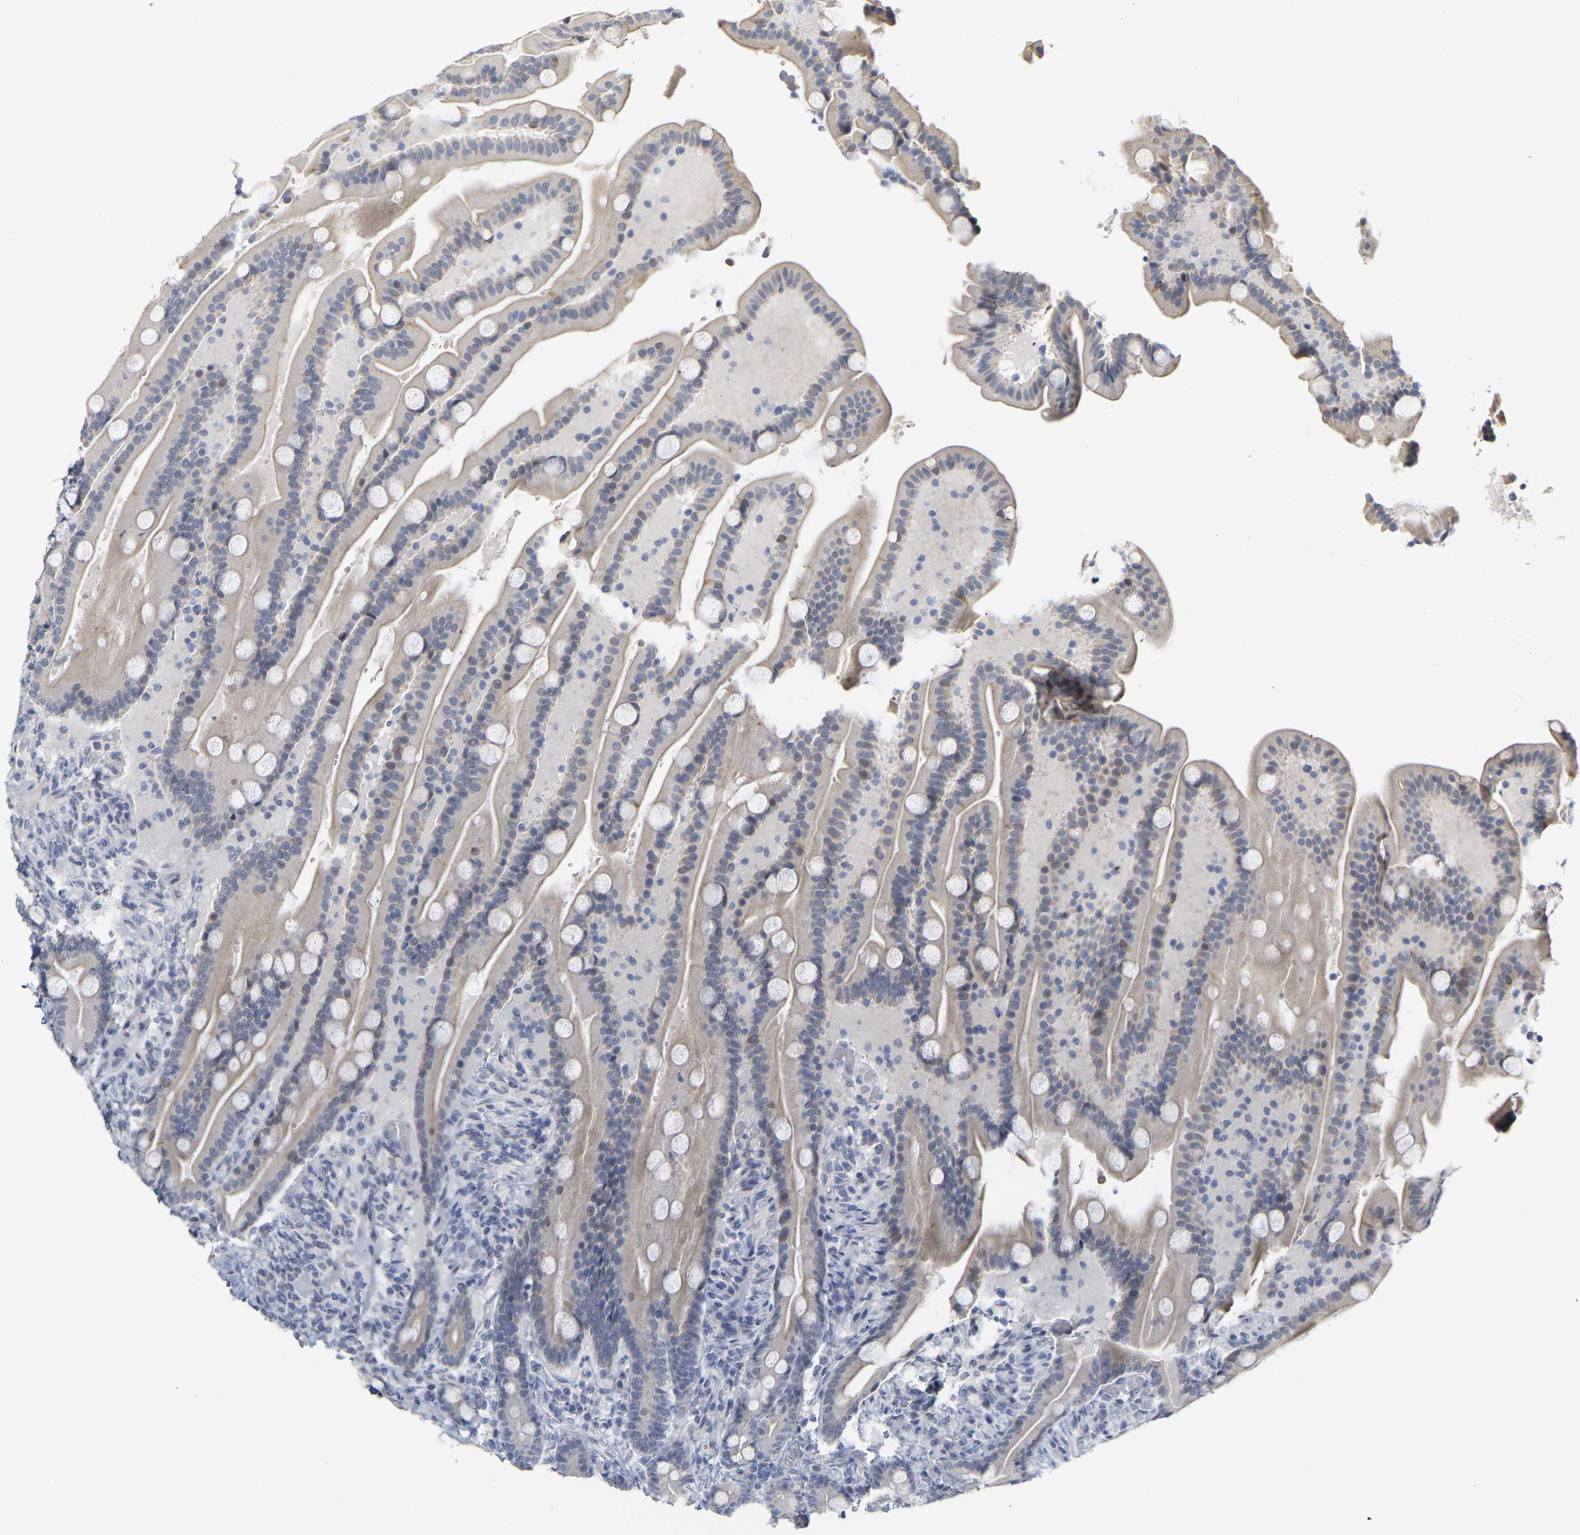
{"staining": {"intensity": "weak", "quantity": "<25%", "location": "cytoplasmic/membranous"}, "tissue": "duodenum", "cell_type": "Glandular cells", "image_type": "normal", "snomed": [{"axis": "morphology", "description": "Normal tissue, NOS"}, {"axis": "topography", "description": "Duodenum"}], "caption": "This histopathology image is of benign duodenum stained with immunohistochemistry to label a protein in brown with the nuclei are counter-stained blue. There is no positivity in glandular cells.", "gene": "KRT76", "patient": {"sex": "male", "age": 54}}